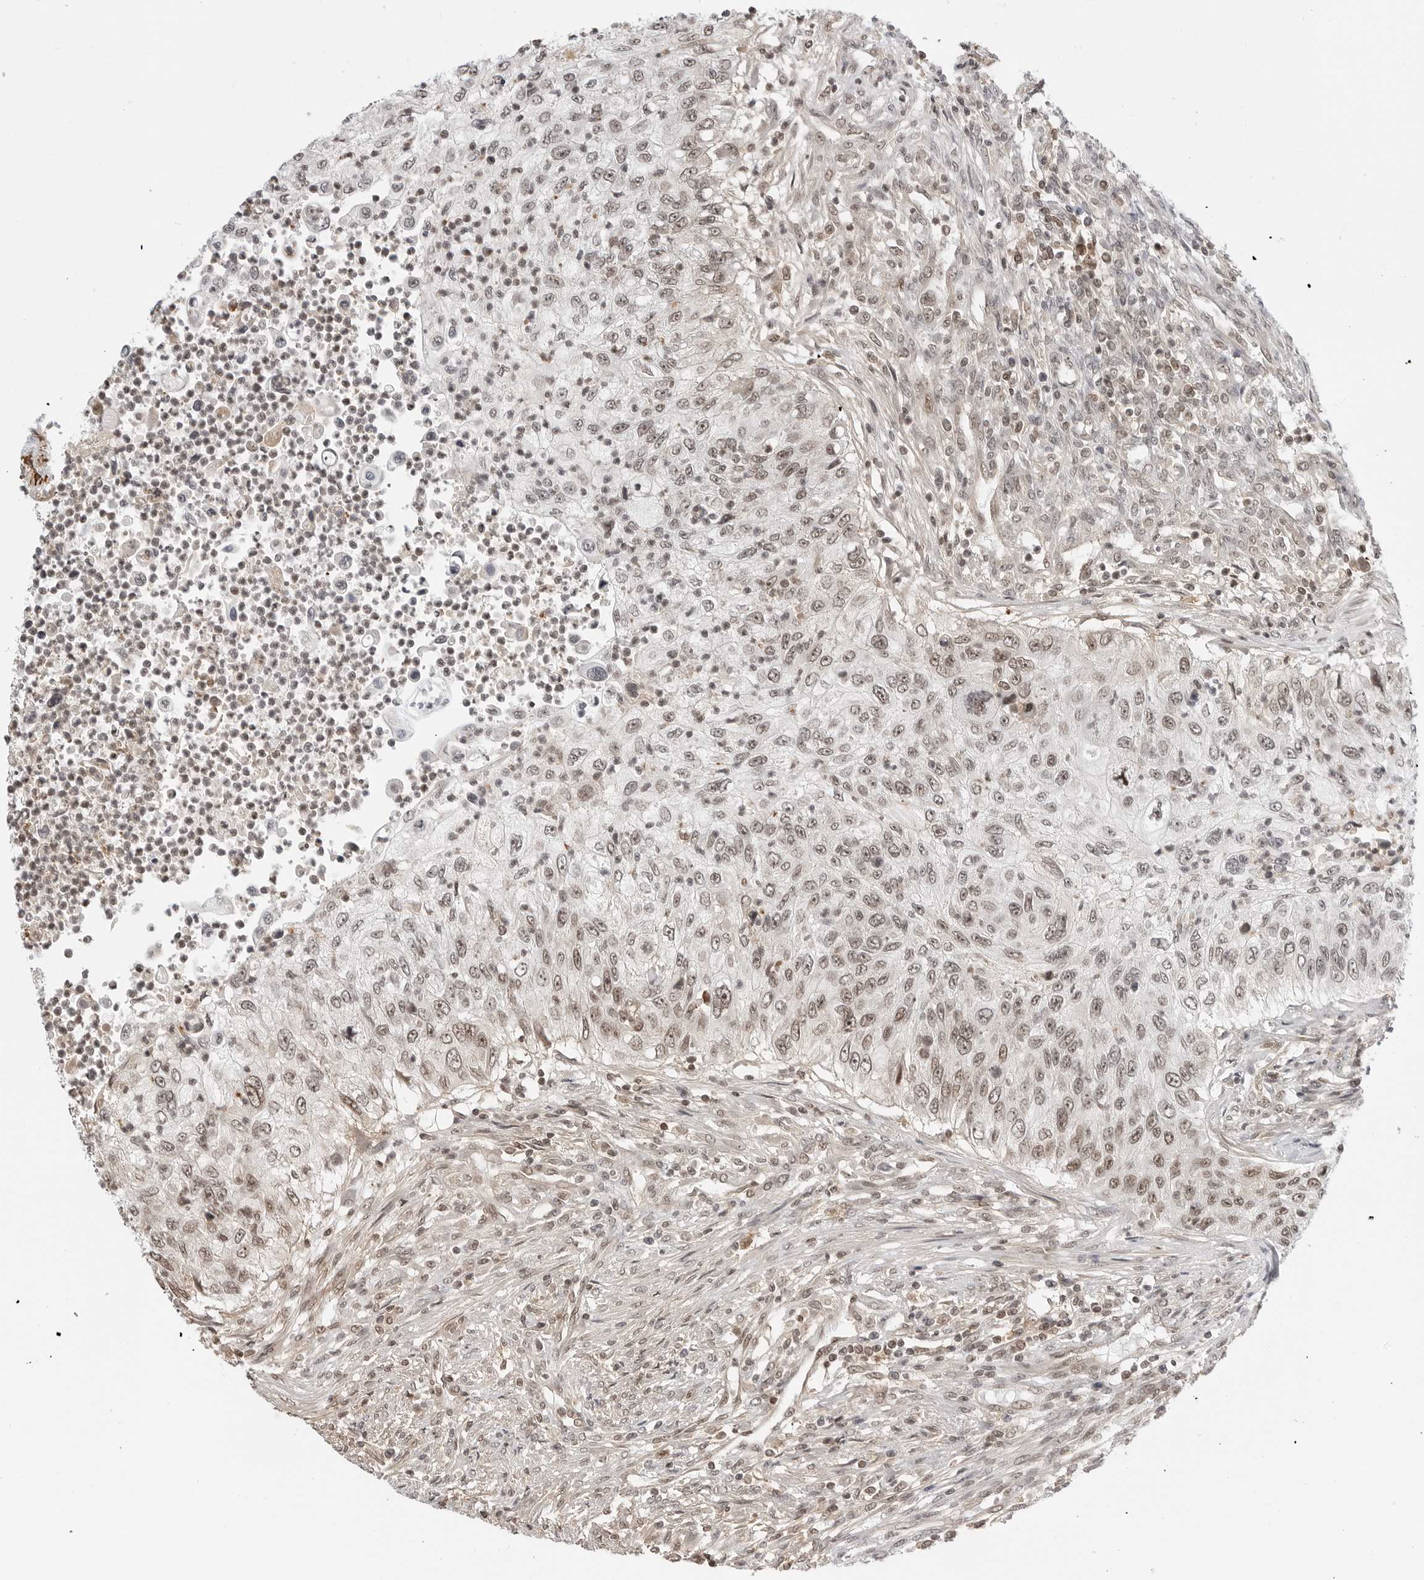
{"staining": {"intensity": "weak", "quantity": ">75%", "location": "nuclear"}, "tissue": "urothelial cancer", "cell_type": "Tumor cells", "image_type": "cancer", "snomed": [{"axis": "morphology", "description": "Urothelial carcinoma, High grade"}, {"axis": "topography", "description": "Urinary bladder"}], "caption": "Immunohistochemistry (IHC) micrograph of neoplastic tissue: human urothelial cancer stained using immunohistochemistry (IHC) shows low levels of weak protein expression localized specifically in the nuclear of tumor cells, appearing as a nuclear brown color.", "gene": "C8orf33", "patient": {"sex": "female", "age": 60}}